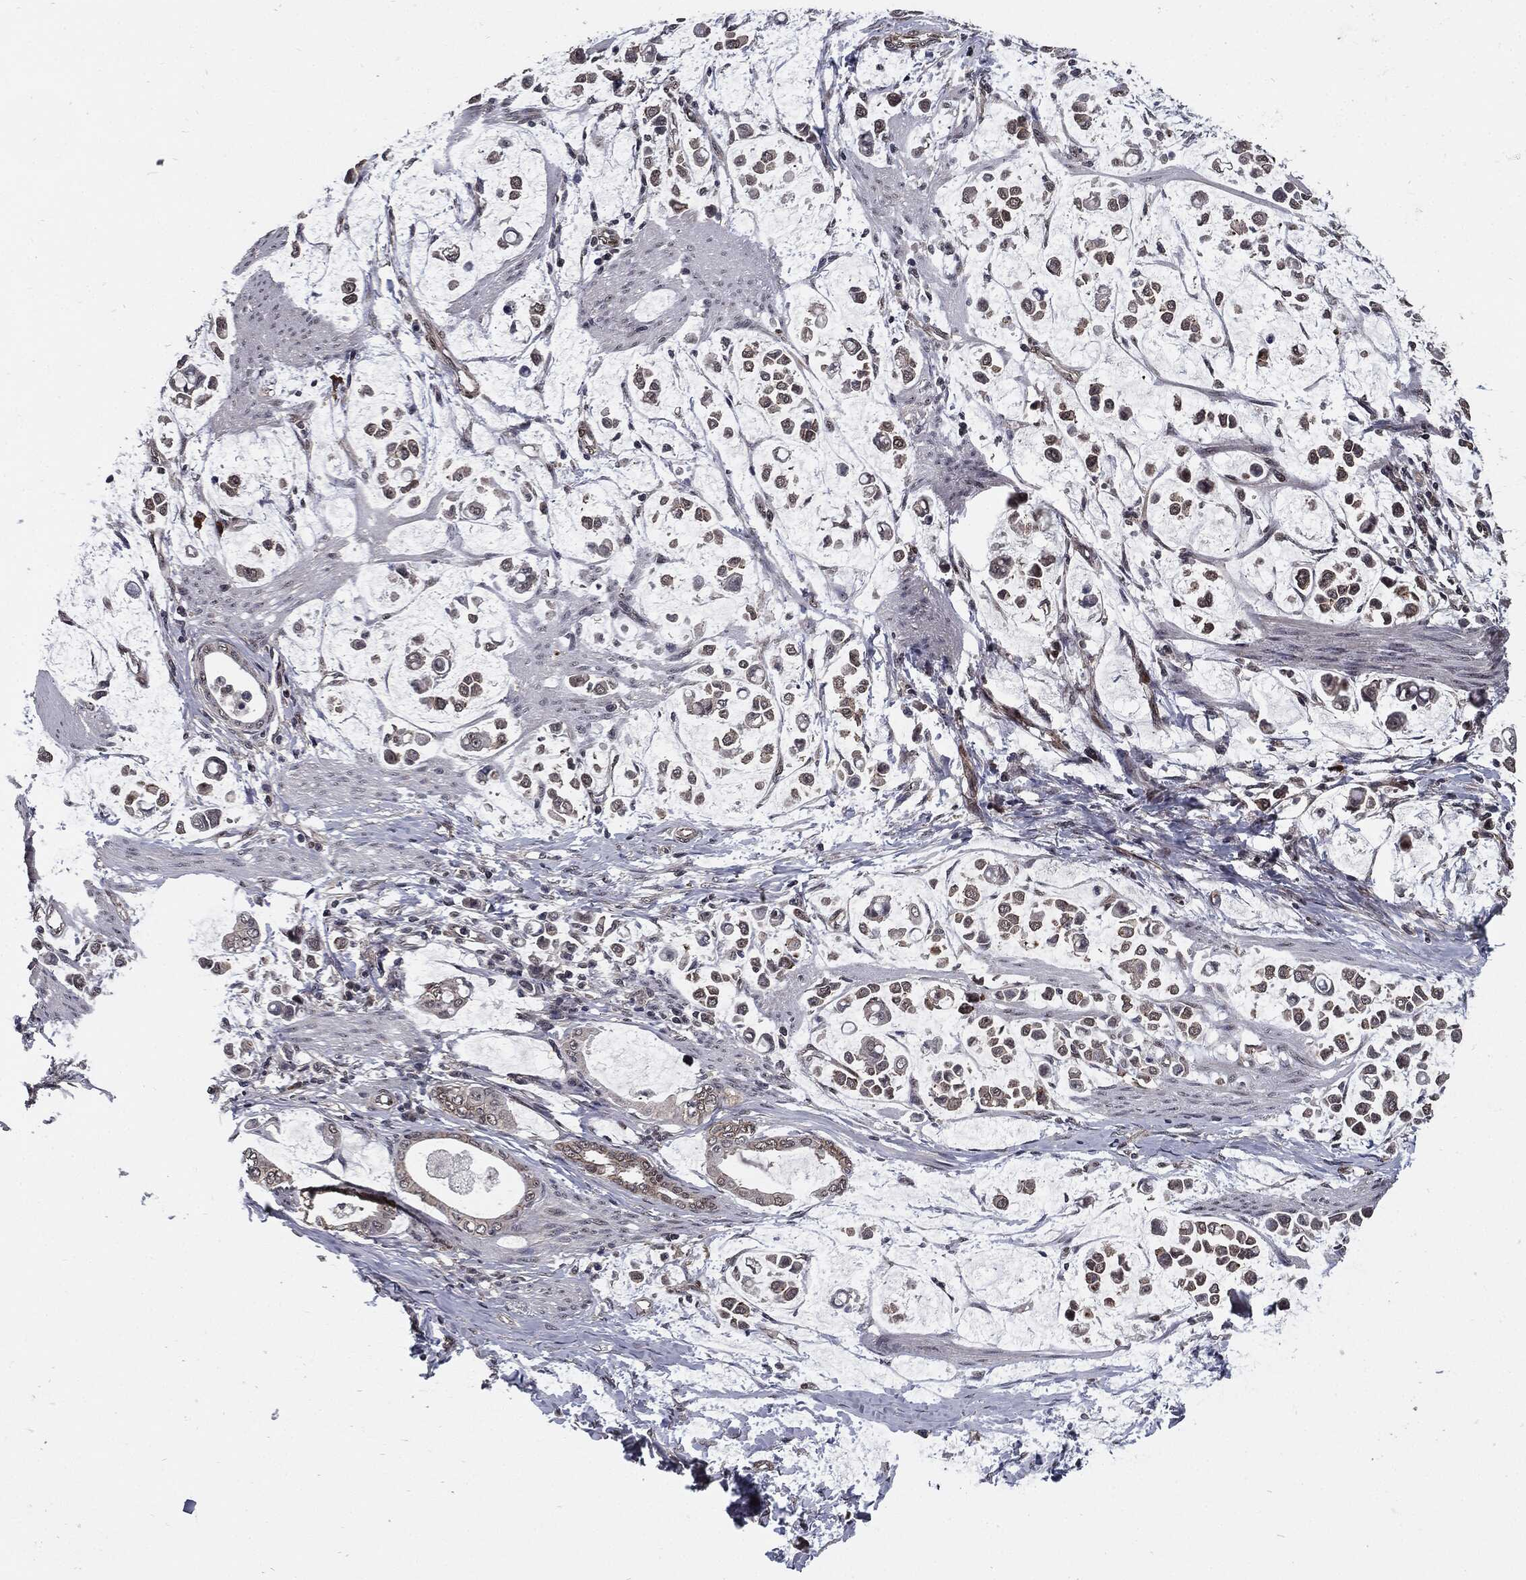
{"staining": {"intensity": "negative", "quantity": "none", "location": "none"}, "tissue": "stomach cancer", "cell_type": "Tumor cells", "image_type": "cancer", "snomed": [{"axis": "morphology", "description": "Adenocarcinoma, NOS"}, {"axis": "topography", "description": "Stomach"}], "caption": "DAB (3,3'-diaminobenzidine) immunohistochemical staining of human stomach cancer (adenocarcinoma) demonstrates no significant expression in tumor cells.", "gene": "PTPA", "patient": {"sex": "male", "age": 82}}